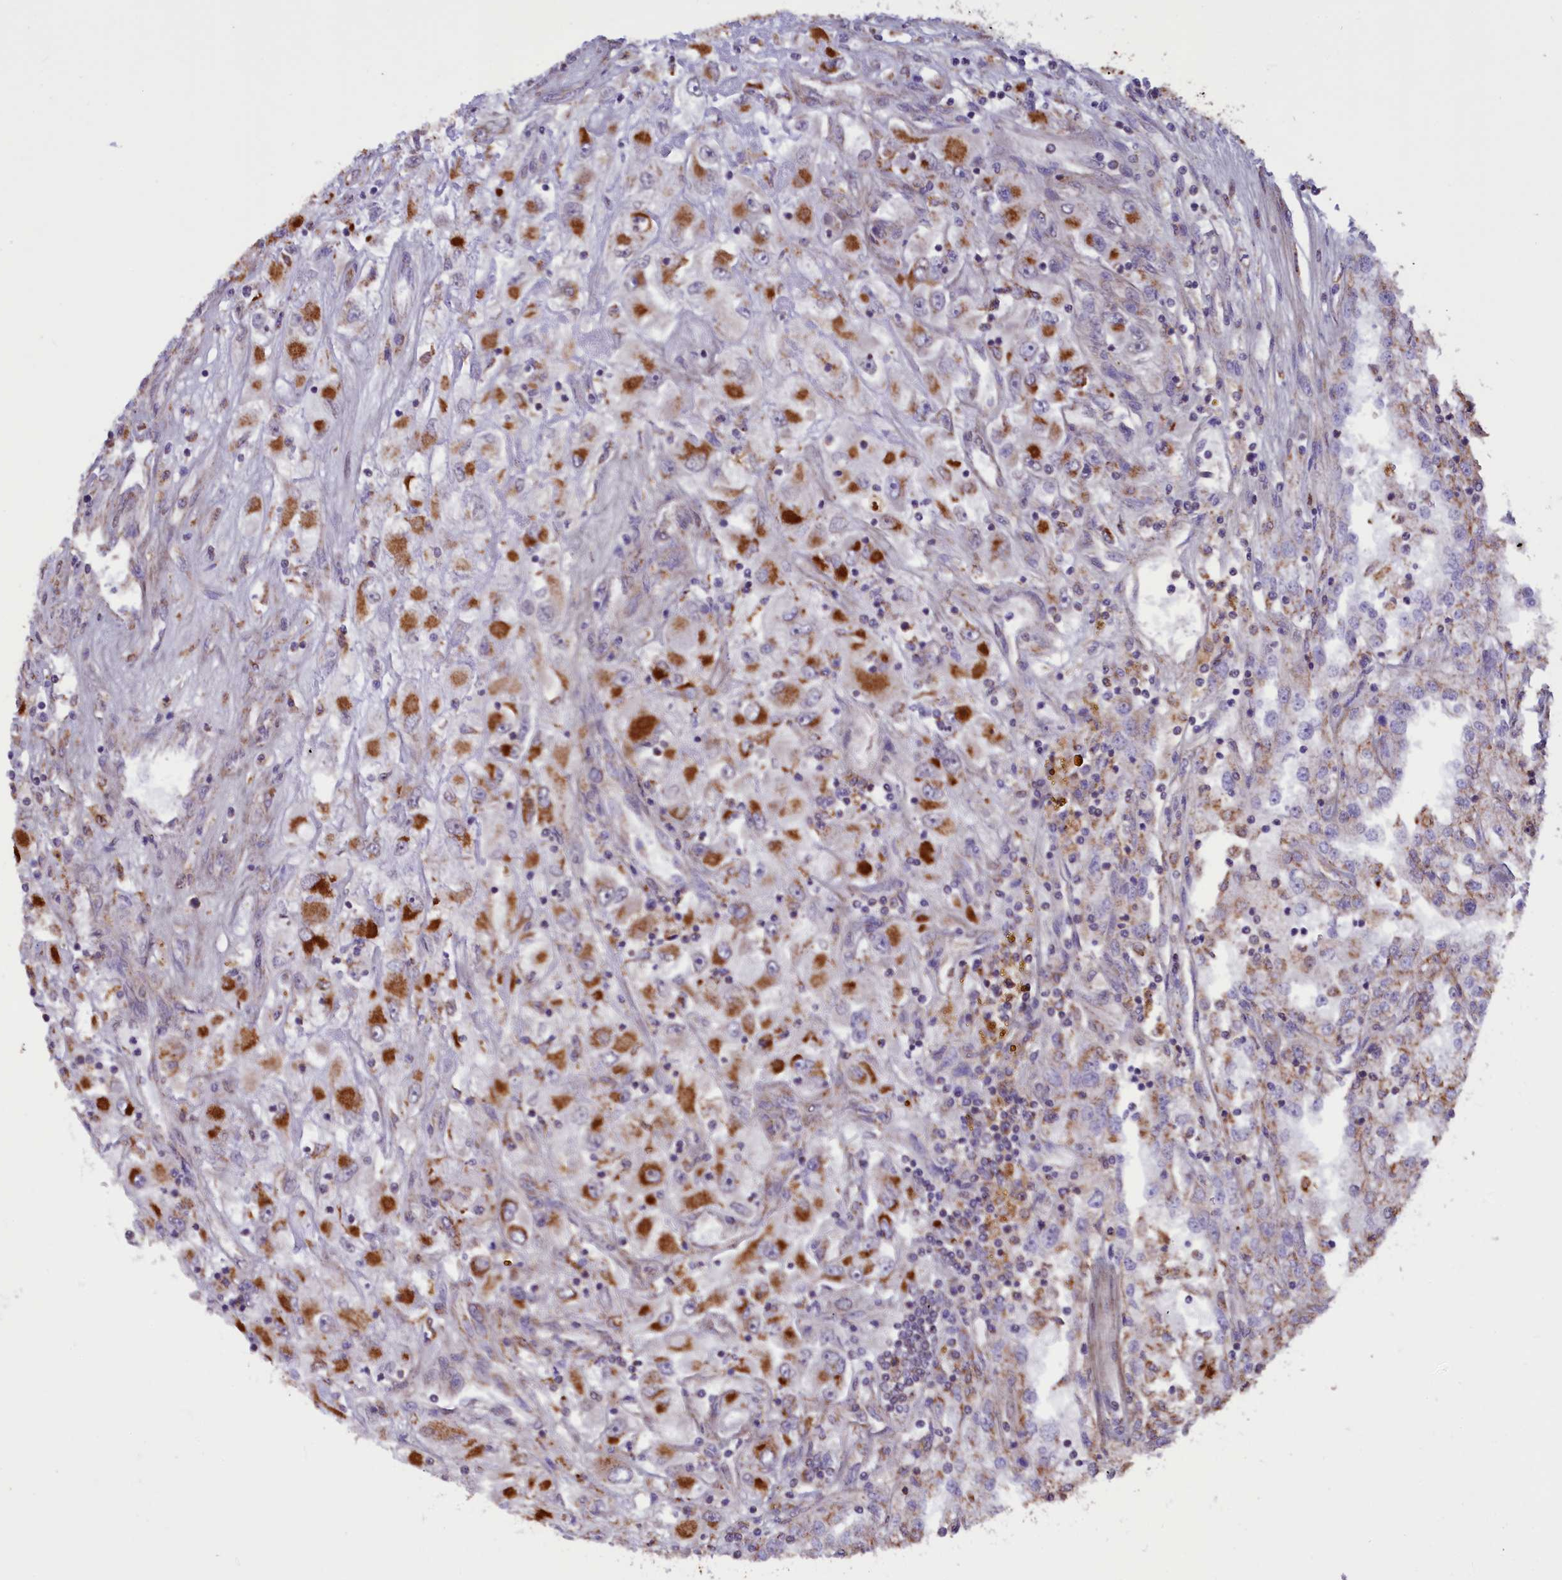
{"staining": {"intensity": "strong", "quantity": "25%-75%", "location": "cytoplasmic/membranous"}, "tissue": "renal cancer", "cell_type": "Tumor cells", "image_type": "cancer", "snomed": [{"axis": "morphology", "description": "Adenocarcinoma, NOS"}, {"axis": "topography", "description": "Kidney"}], "caption": "A histopathology image showing strong cytoplasmic/membranous staining in approximately 25%-75% of tumor cells in renal cancer (adenocarcinoma), as visualized by brown immunohistochemical staining.", "gene": "ACAD8", "patient": {"sex": "female", "age": 52}}